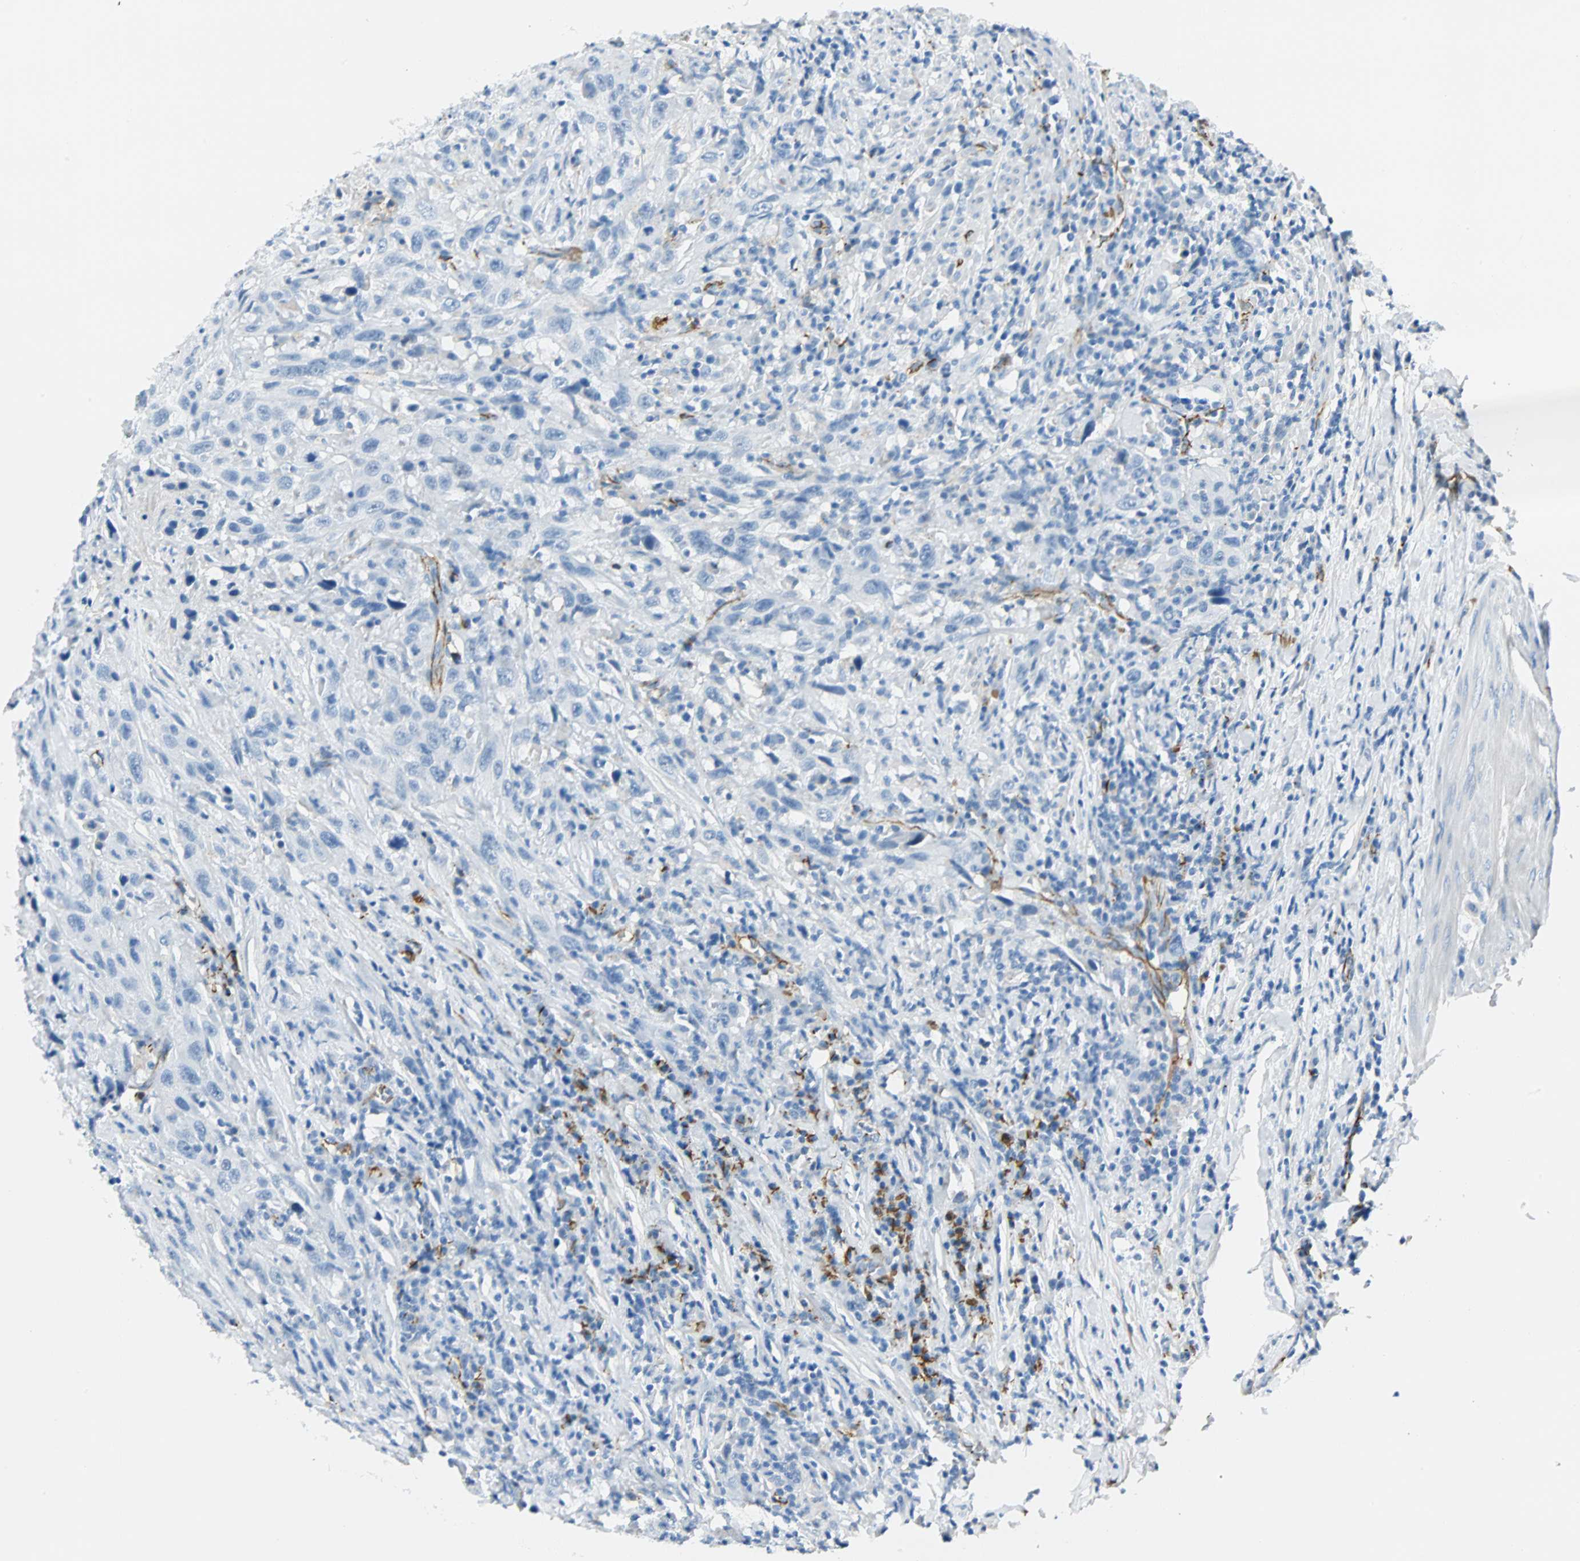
{"staining": {"intensity": "negative", "quantity": "none", "location": "none"}, "tissue": "urothelial cancer", "cell_type": "Tumor cells", "image_type": "cancer", "snomed": [{"axis": "morphology", "description": "Urothelial carcinoma, High grade"}, {"axis": "topography", "description": "Urinary bladder"}], "caption": "Immunohistochemistry histopathology image of neoplastic tissue: urothelial cancer stained with DAB demonstrates no significant protein positivity in tumor cells.", "gene": "VPS9D1", "patient": {"sex": "male", "age": 61}}